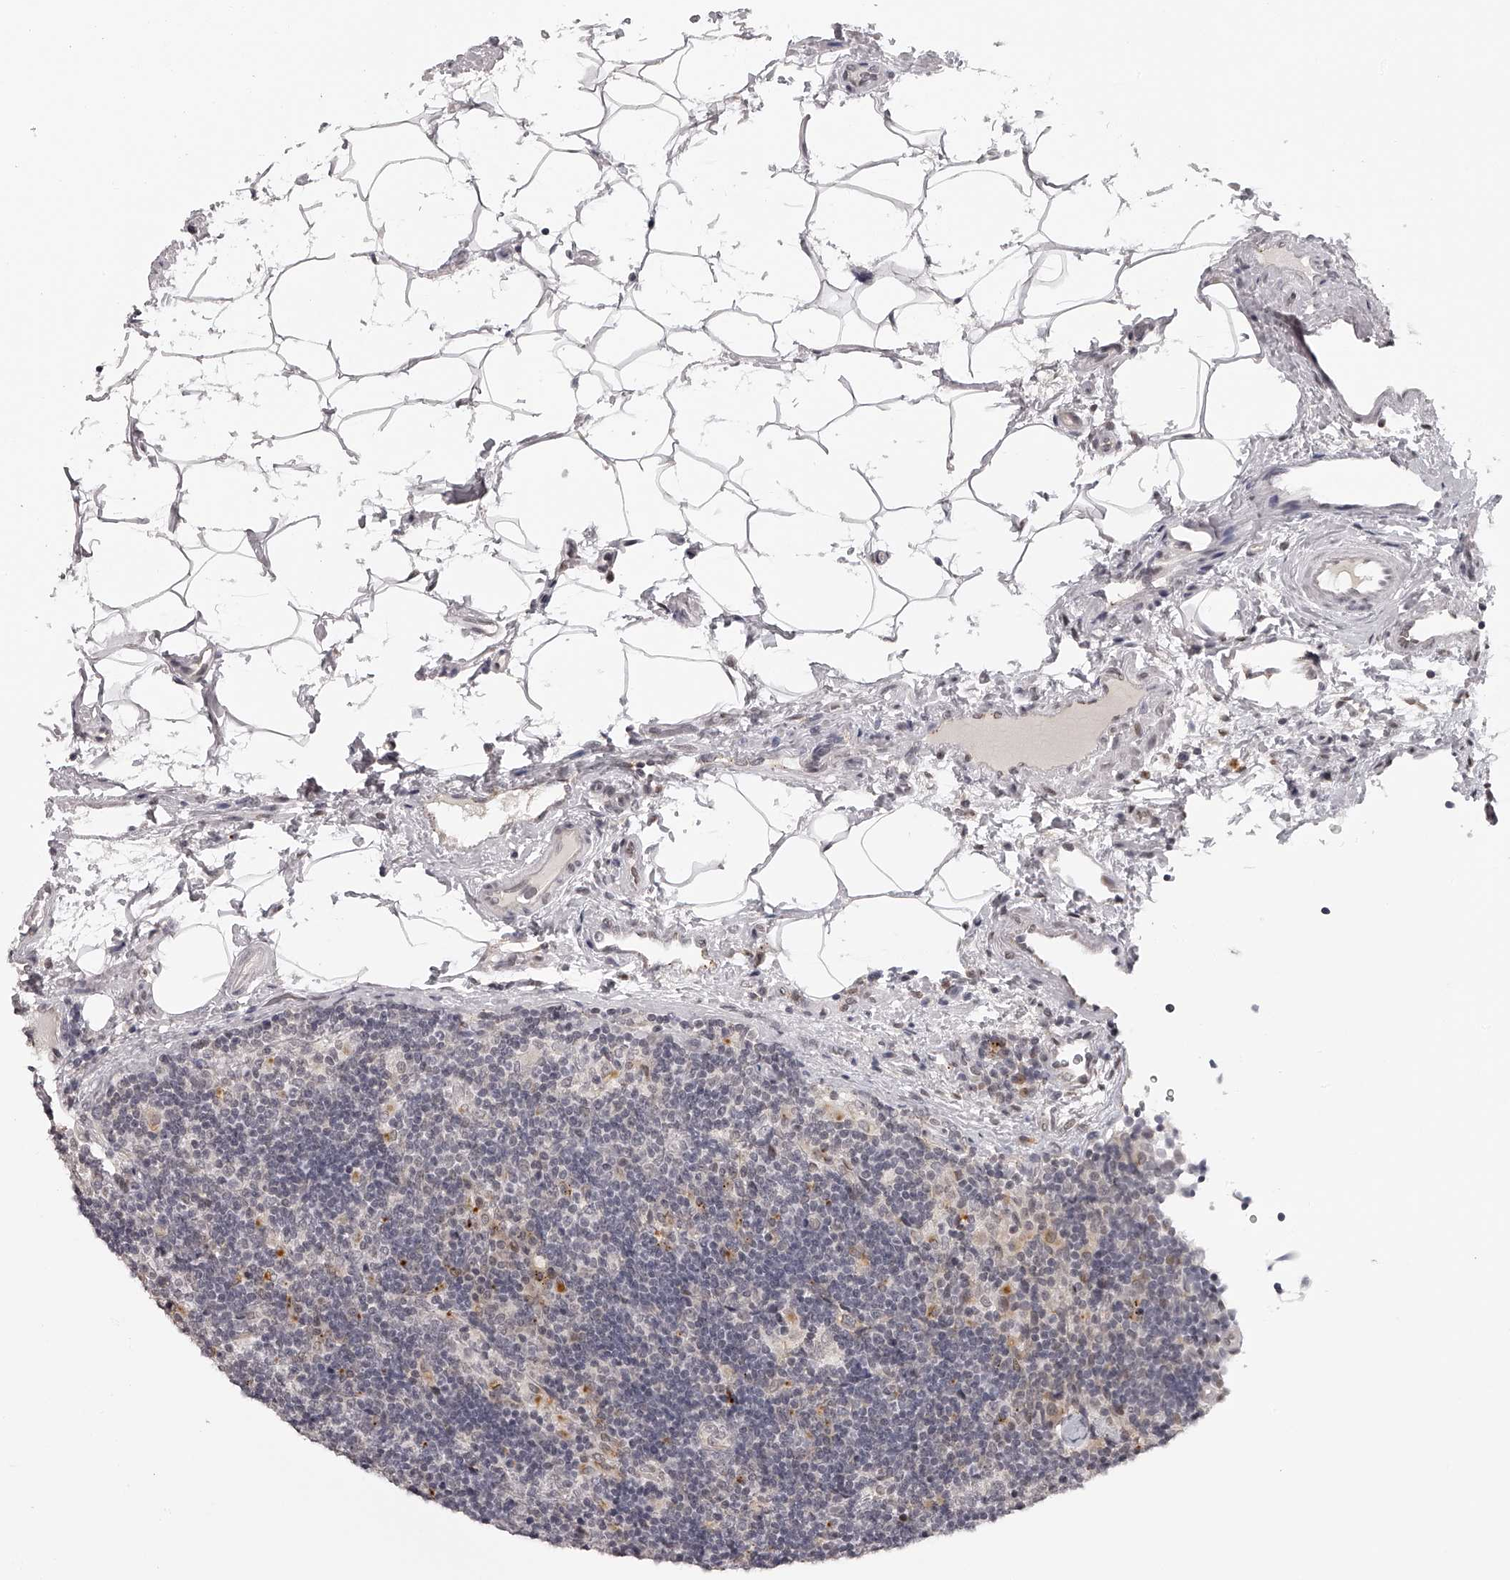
{"staining": {"intensity": "negative", "quantity": "none", "location": "none"}, "tissue": "lymph node", "cell_type": "Germinal center cells", "image_type": "normal", "snomed": [{"axis": "morphology", "description": "Normal tissue, NOS"}, {"axis": "topography", "description": "Lymph node"}], "caption": "The micrograph shows no significant expression in germinal center cells of lymph node.", "gene": "RNF220", "patient": {"sex": "female", "age": 22}}